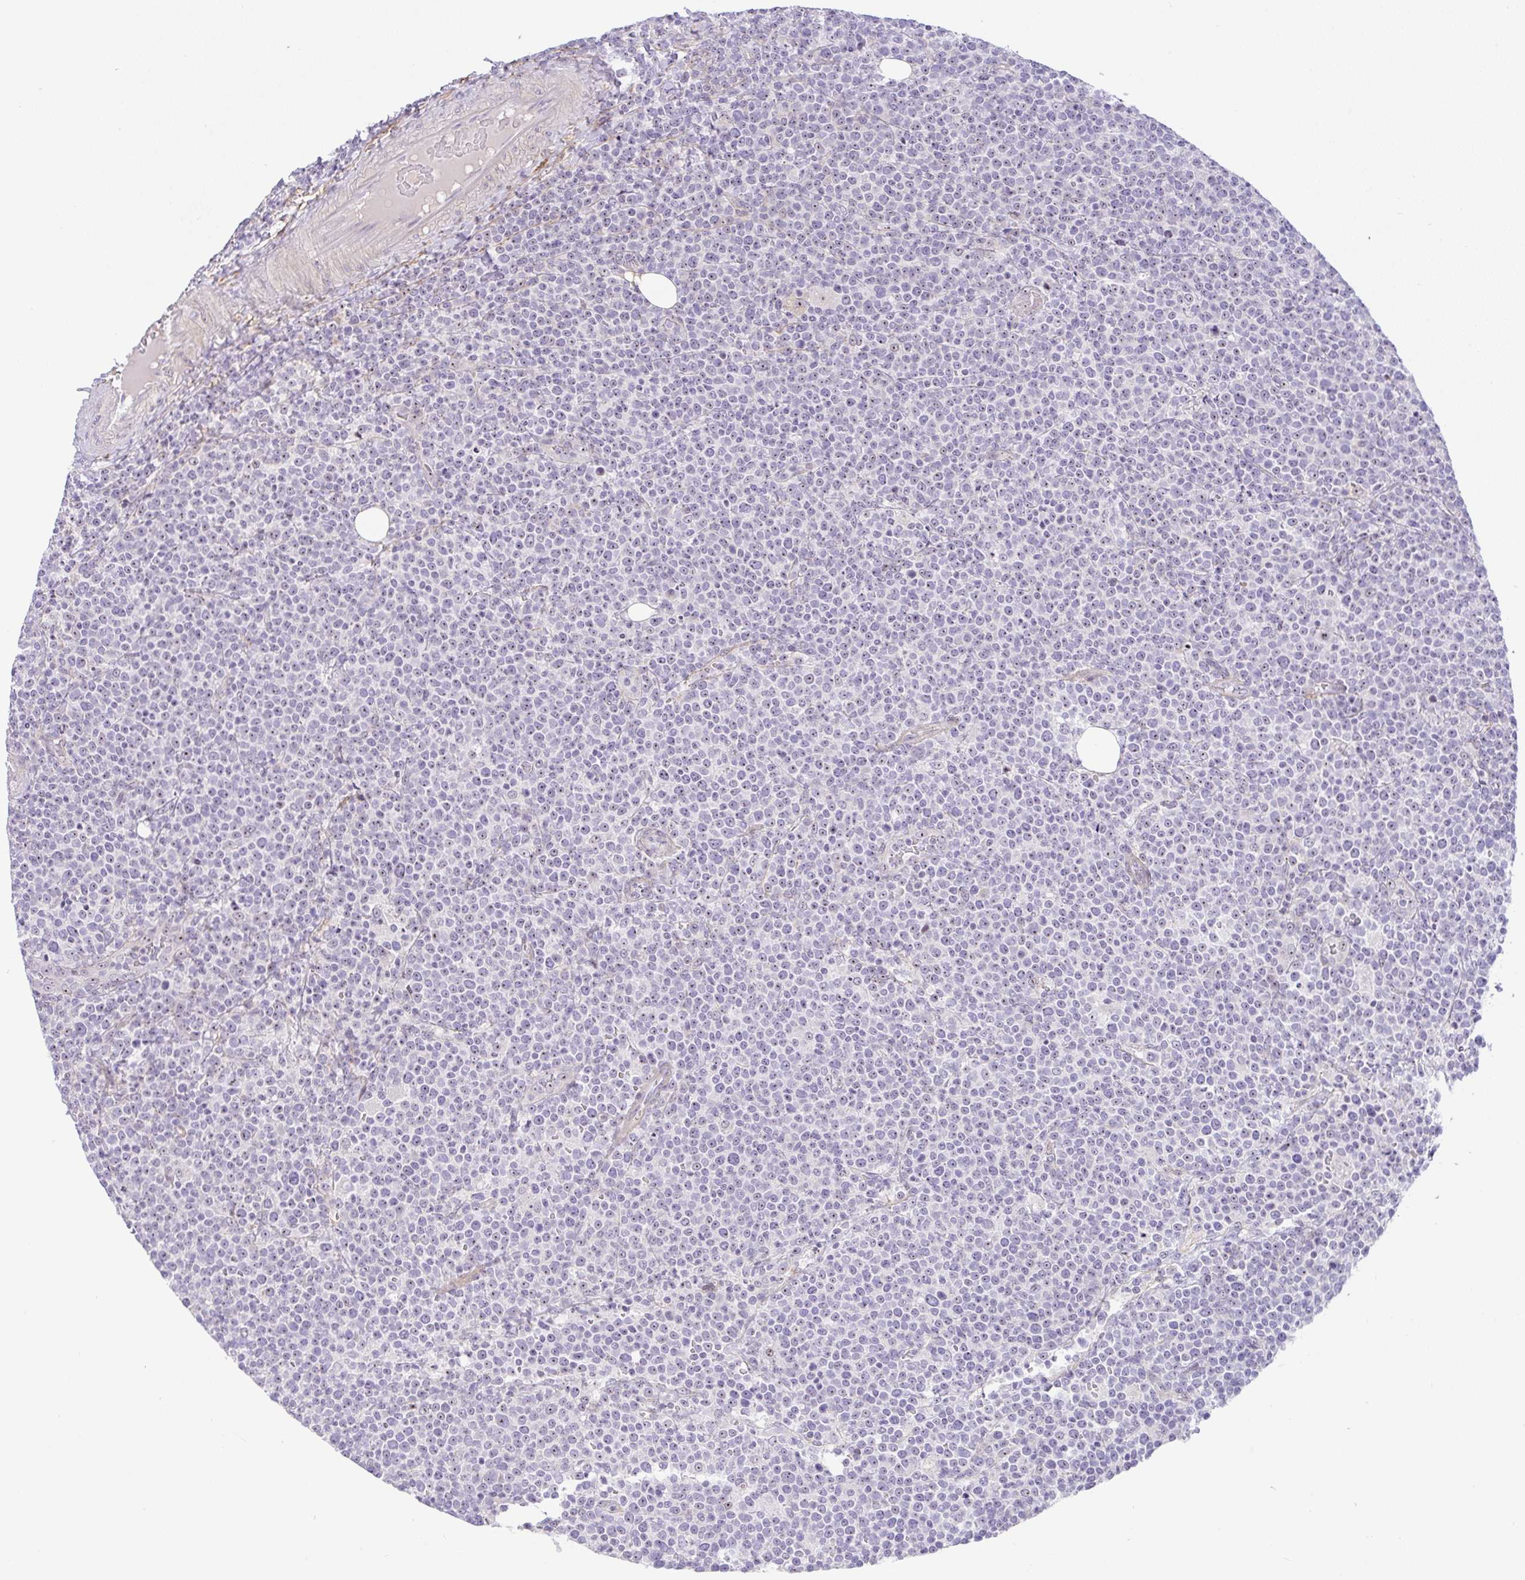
{"staining": {"intensity": "weak", "quantity": "25%-75%", "location": "nuclear"}, "tissue": "lymphoma", "cell_type": "Tumor cells", "image_type": "cancer", "snomed": [{"axis": "morphology", "description": "Malignant lymphoma, non-Hodgkin's type, High grade"}, {"axis": "topography", "description": "Lymph node"}], "caption": "An immunohistochemistry (IHC) histopathology image of tumor tissue is shown. Protein staining in brown labels weak nuclear positivity in lymphoma within tumor cells.", "gene": "MXRA8", "patient": {"sex": "male", "age": 61}}